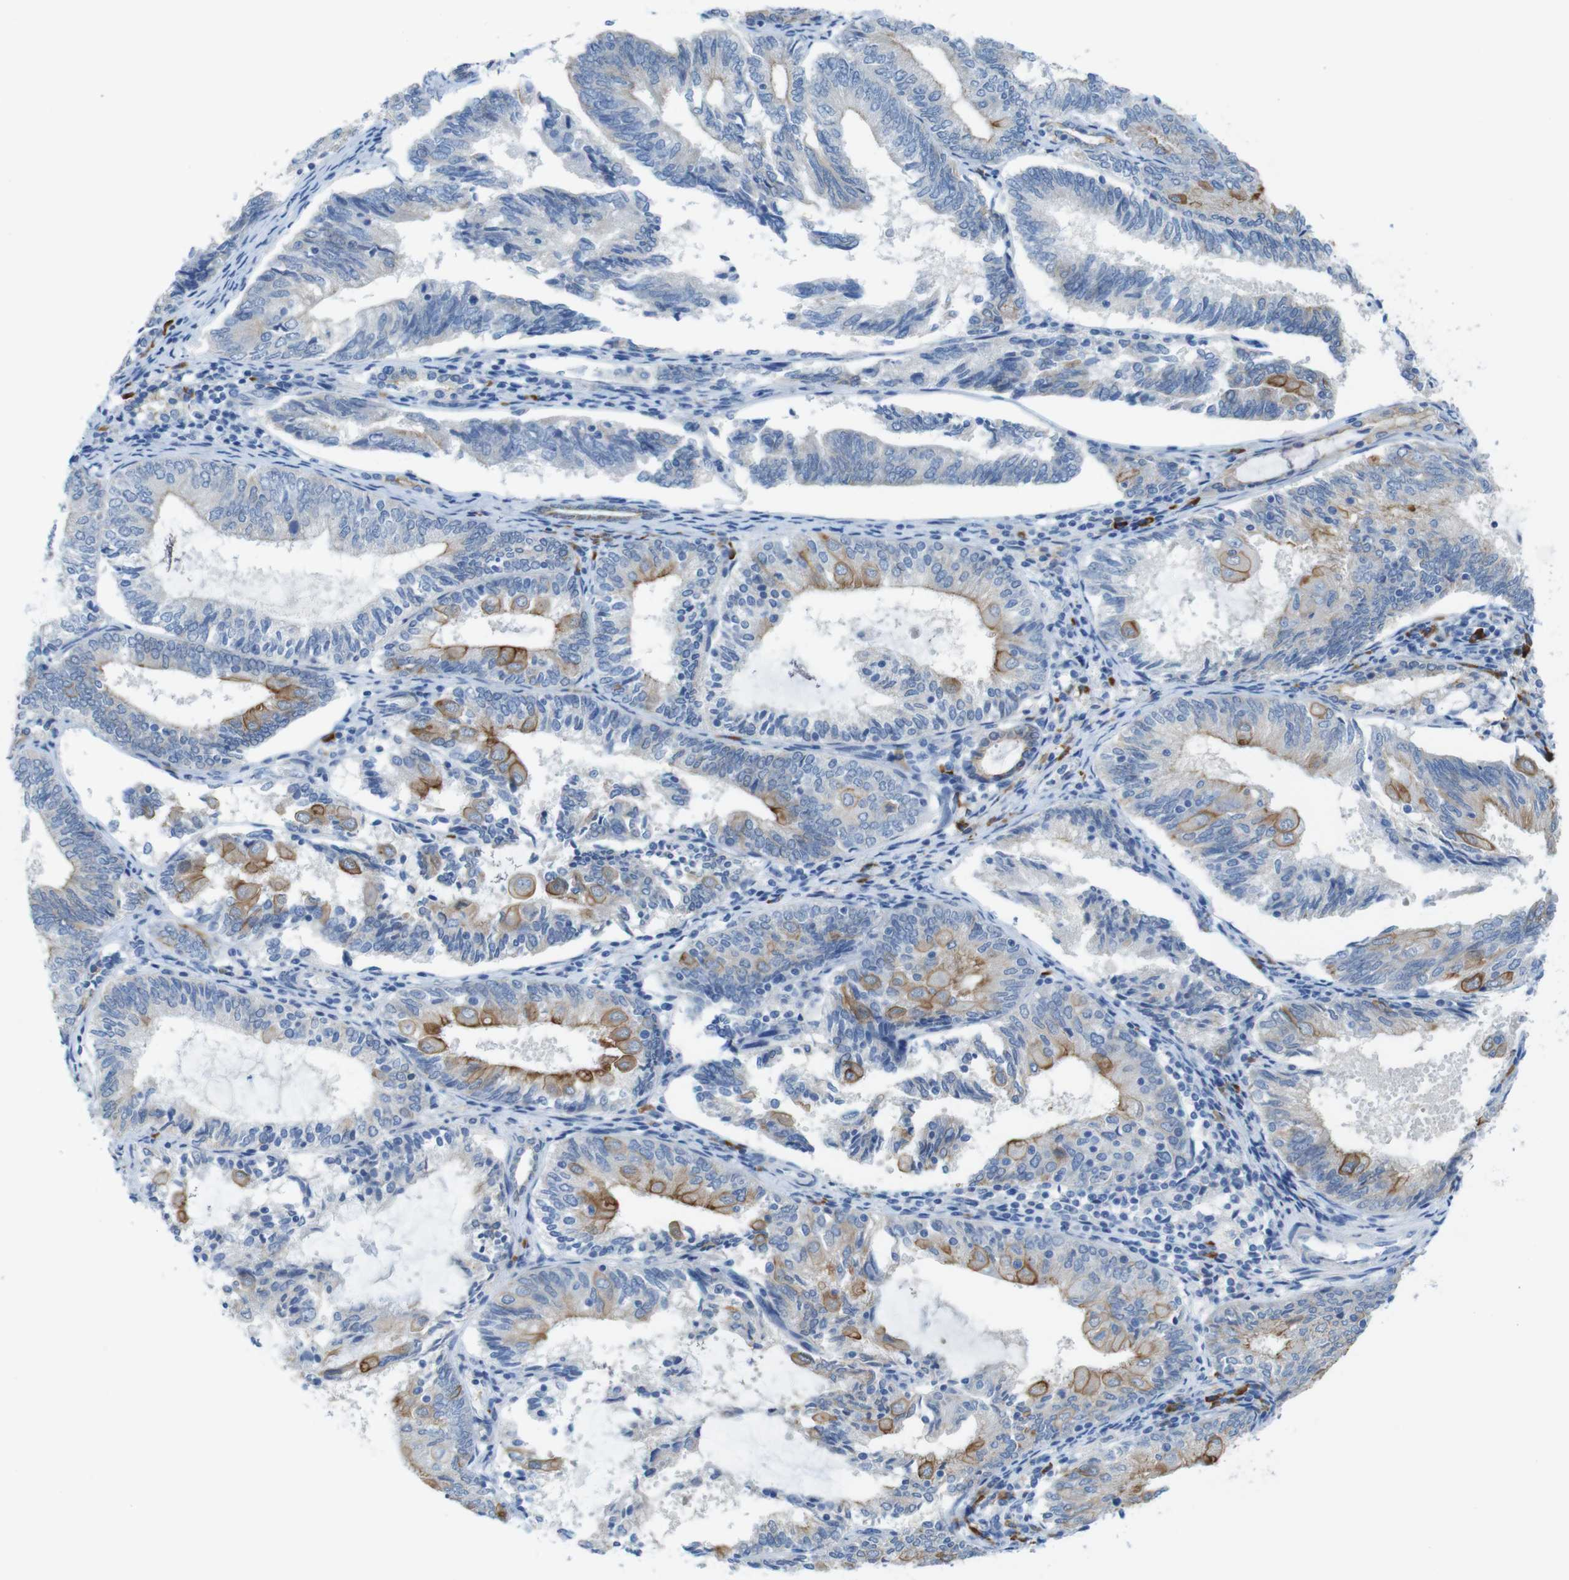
{"staining": {"intensity": "moderate", "quantity": "25%-75%", "location": "cytoplasmic/membranous"}, "tissue": "endometrial cancer", "cell_type": "Tumor cells", "image_type": "cancer", "snomed": [{"axis": "morphology", "description": "Adenocarcinoma, NOS"}, {"axis": "topography", "description": "Endometrium"}], "caption": "An image of human endometrial cancer stained for a protein displays moderate cytoplasmic/membranous brown staining in tumor cells.", "gene": "CLMN", "patient": {"sex": "female", "age": 81}}